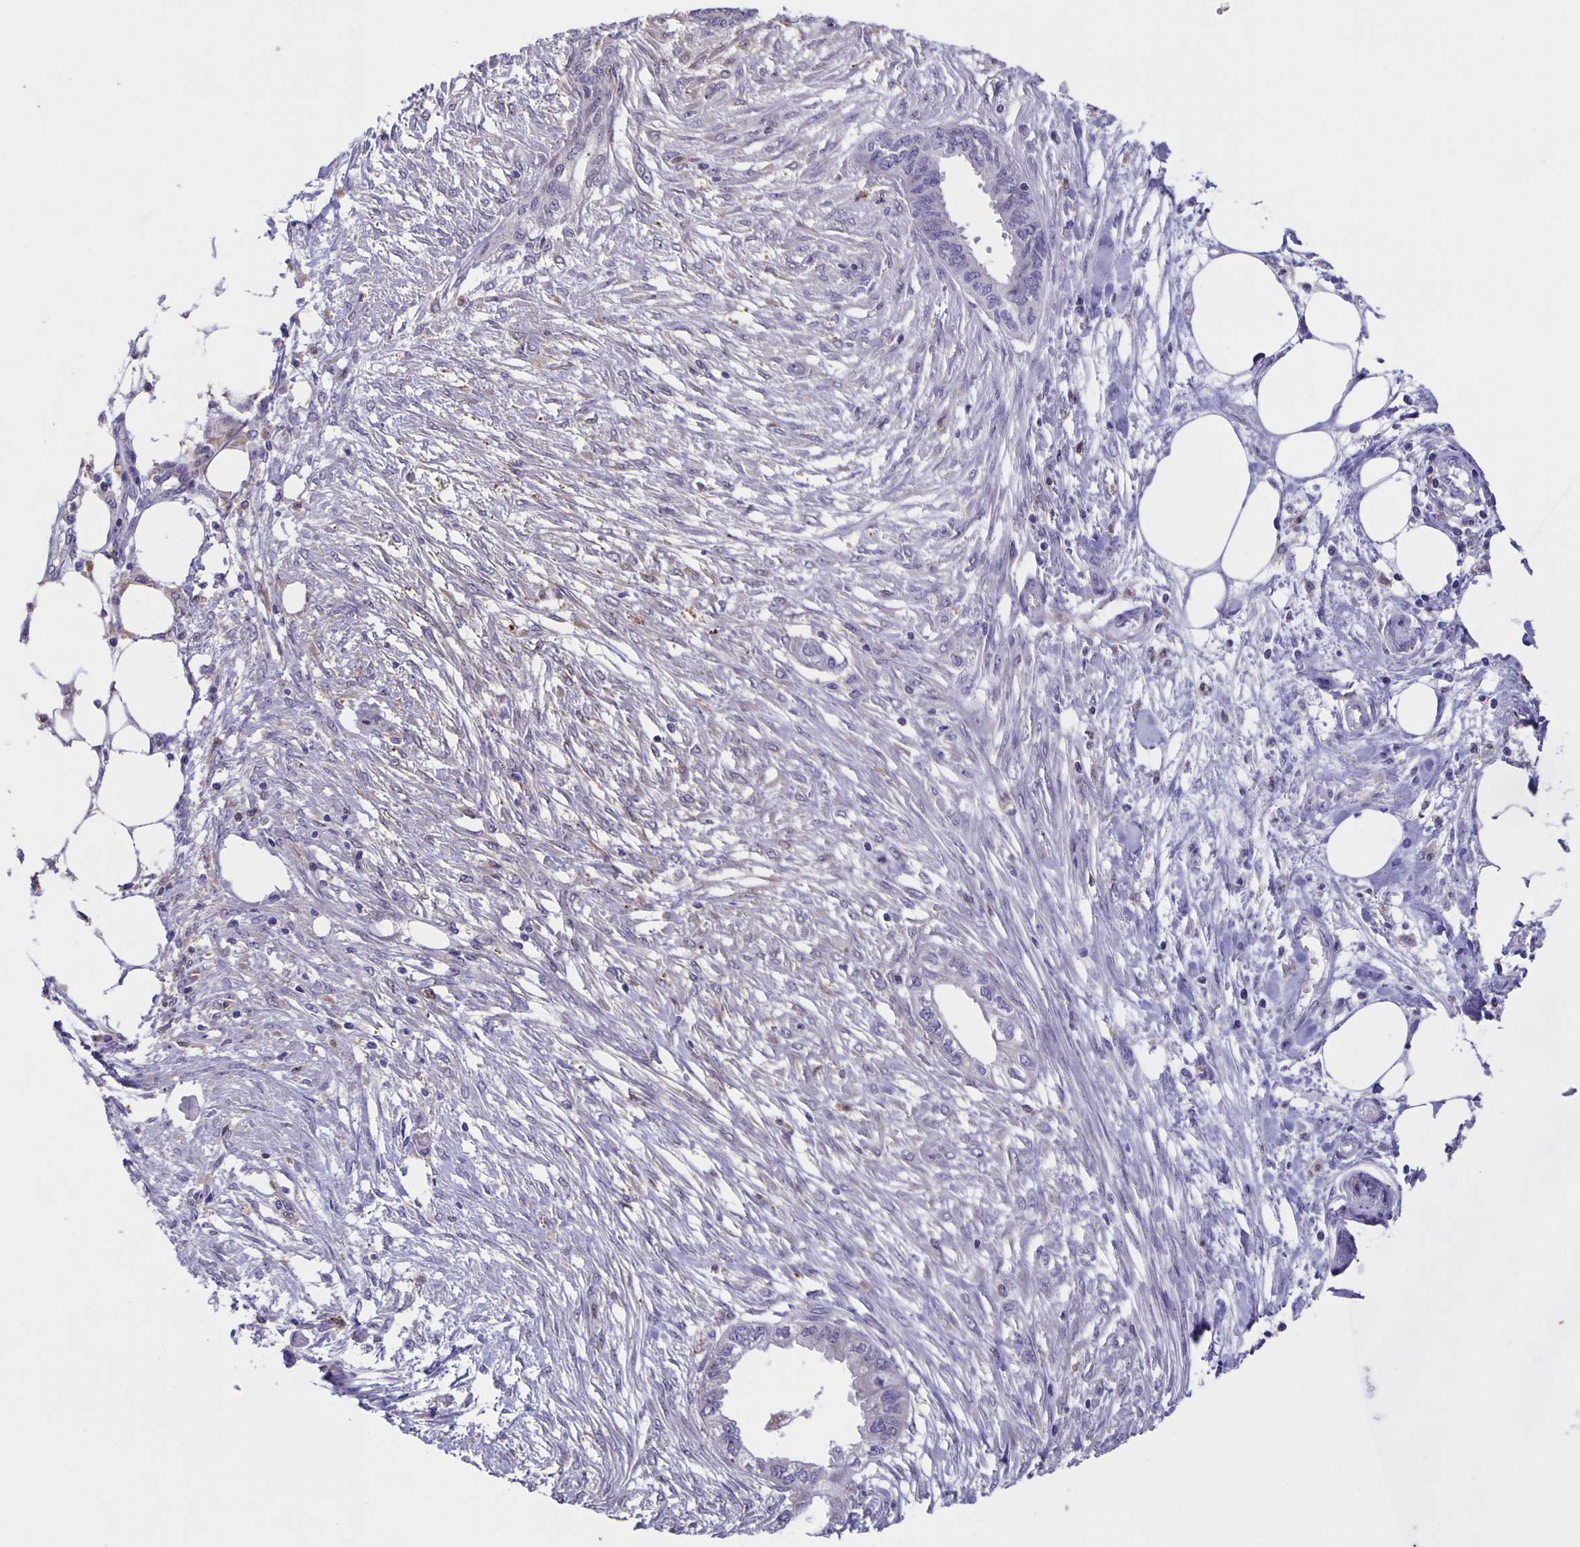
{"staining": {"intensity": "negative", "quantity": "none", "location": "none"}, "tissue": "endometrial cancer", "cell_type": "Tumor cells", "image_type": "cancer", "snomed": [{"axis": "morphology", "description": "Adenocarcinoma, NOS"}, {"axis": "morphology", "description": "Adenocarcinoma, metastatic, NOS"}, {"axis": "topography", "description": "Adipose tissue"}, {"axis": "topography", "description": "Endometrium"}], "caption": "This histopathology image is of endometrial metastatic adenocarcinoma stained with IHC to label a protein in brown with the nuclei are counter-stained blue. There is no expression in tumor cells.", "gene": "MARCHF6", "patient": {"sex": "female", "age": 67}}